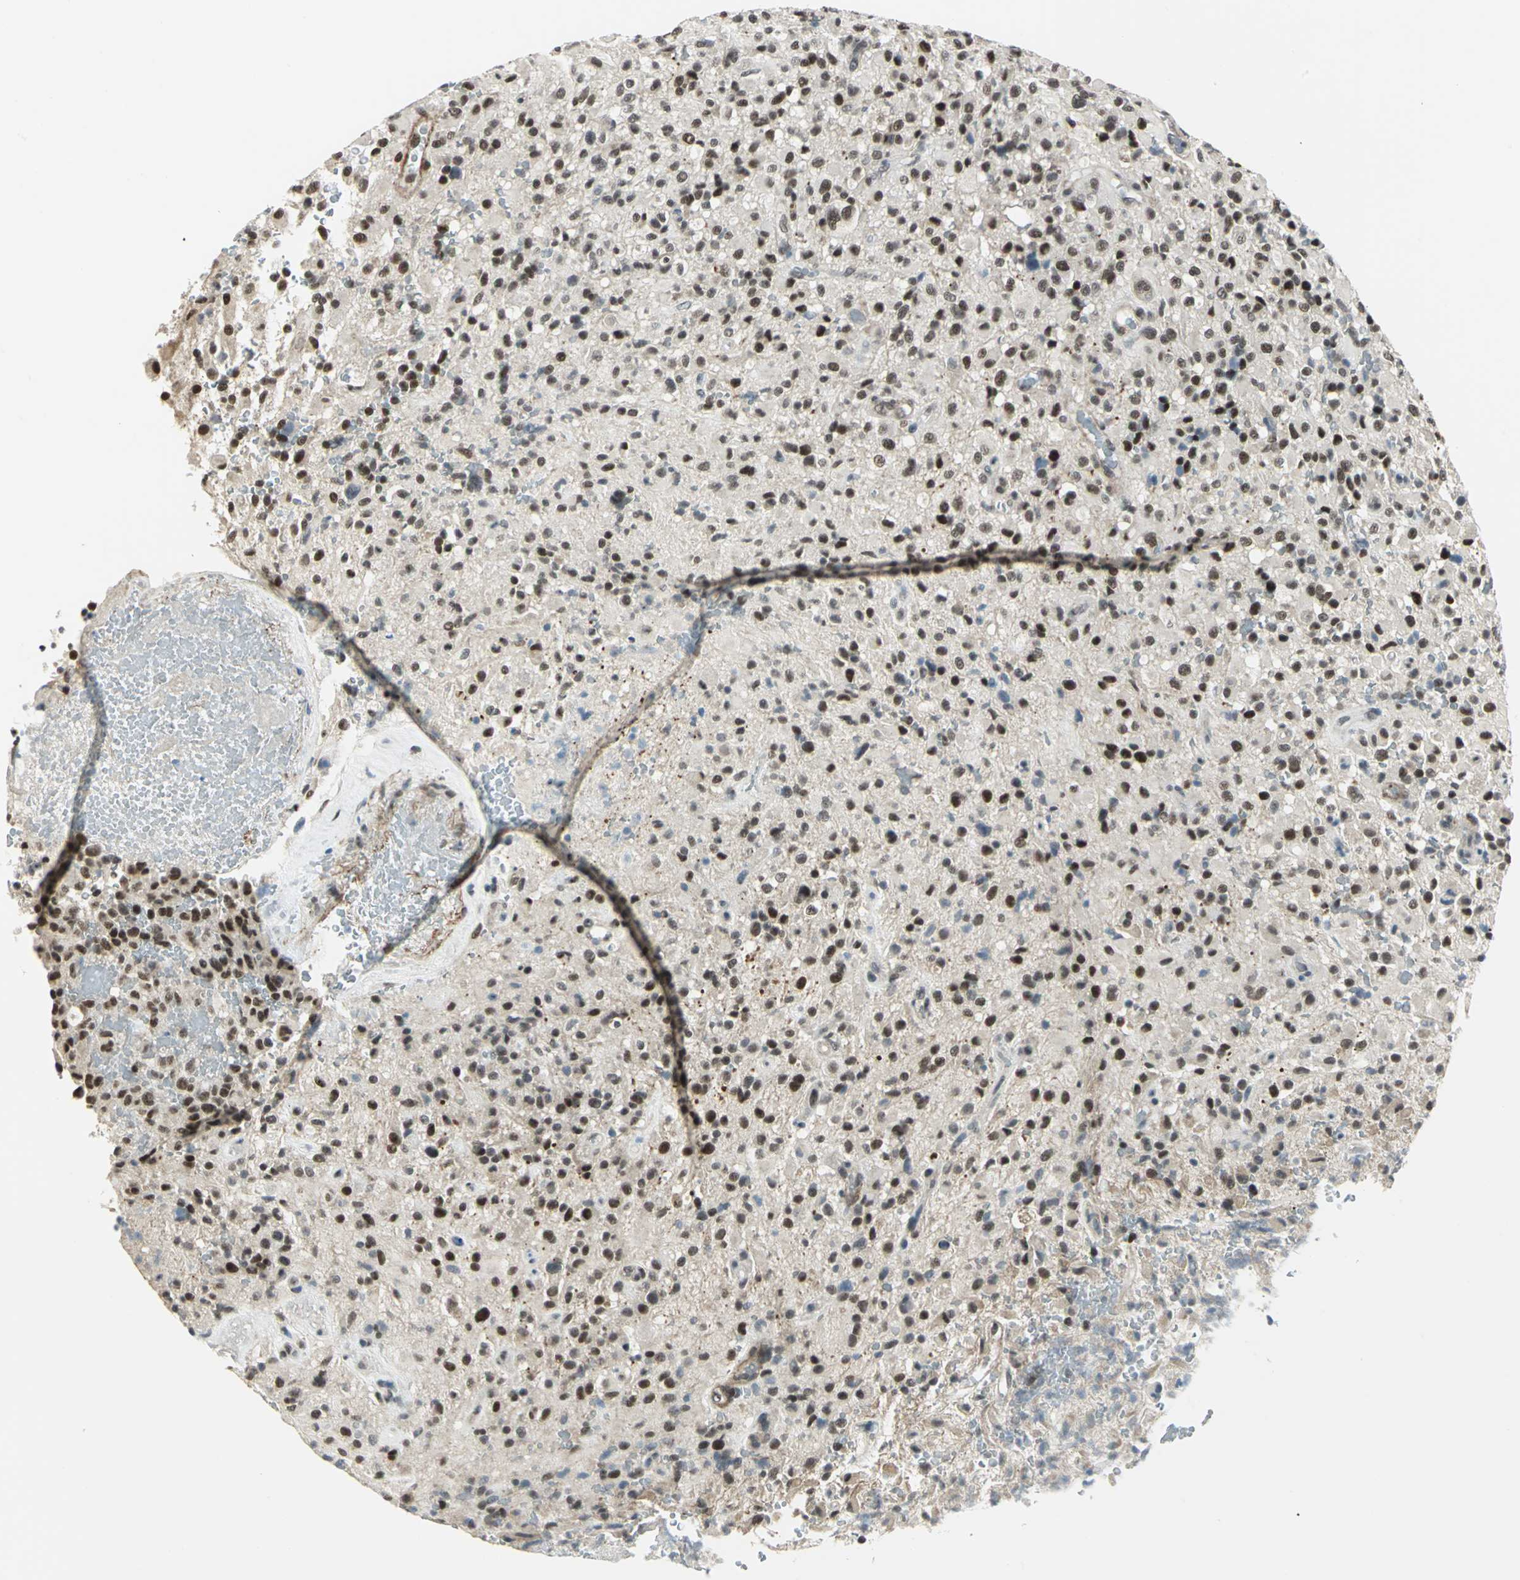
{"staining": {"intensity": "moderate", "quantity": ">75%", "location": "nuclear"}, "tissue": "glioma", "cell_type": "Tumor cells", "image_type": "cancer", "snomed": [{"axis": "morphology", "description": "Glioma, malignant, High grade"}, {"axis": "topography", "description": "Brain"}], "caption": "Malignant glioma (high-grade) stained with a brown dye displays moderate nuclear positive expression in approximately >75% of tumor cells.", "gene": "MTA1", "patient": {"sex": "male", "age": 71}}